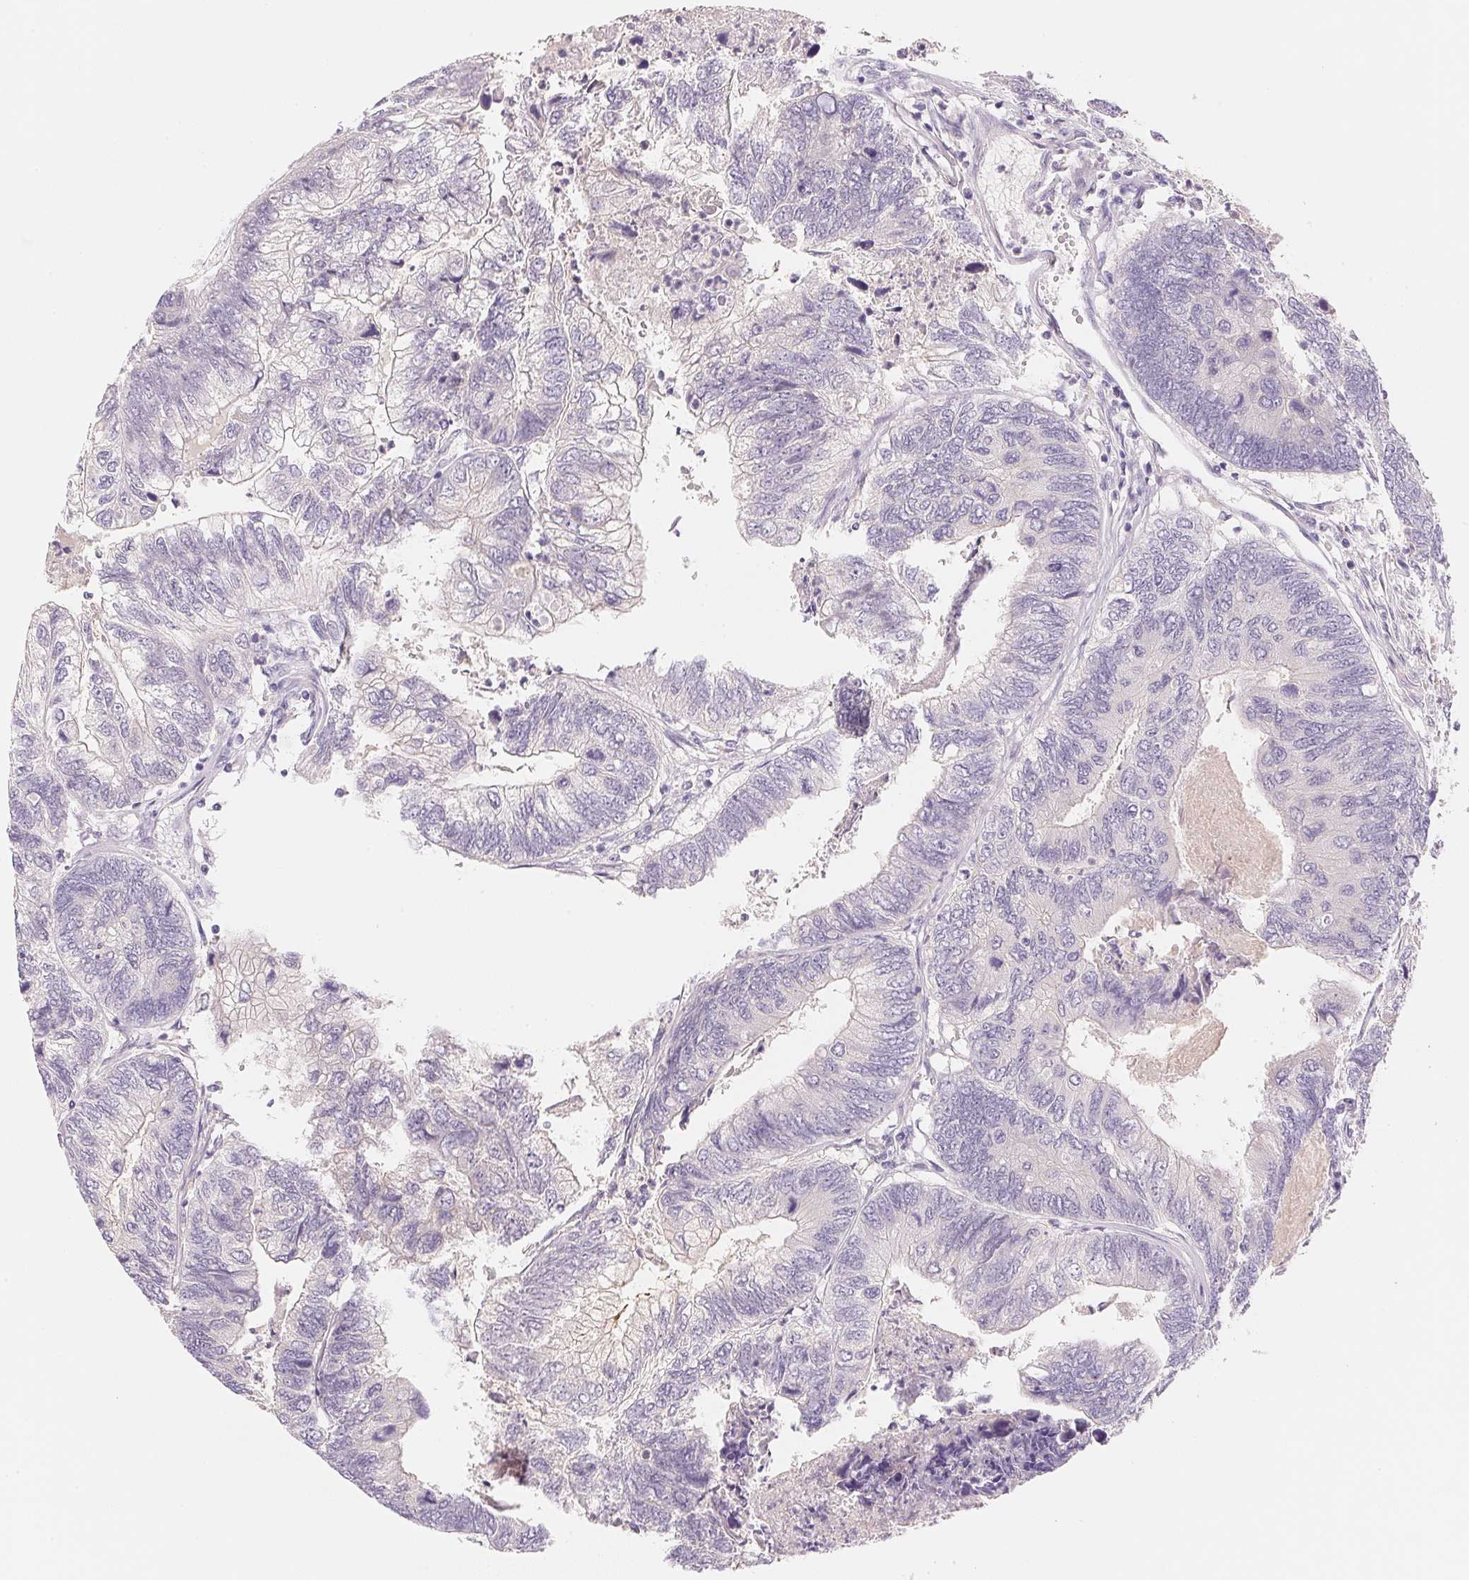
{"staining": {"intensity": "negative", "quantity": "none", "location": "none"}, "tissue": "colorectal cancer", "cell_type": "Tumor cells", "image_type": "cancer", "snomed": [{"axis": "morphology", "description": "Adenocarcinoma, NOS"}, {"axis": "topography", "description": "Colon"}], "caption": "DAB immunohistochemical staining of human colorectal adenocarcinoma demonstrates no significant expression in tumor cells.", "gene": "MCOLN3", "patient": {"sex": "female", "age": 67}}